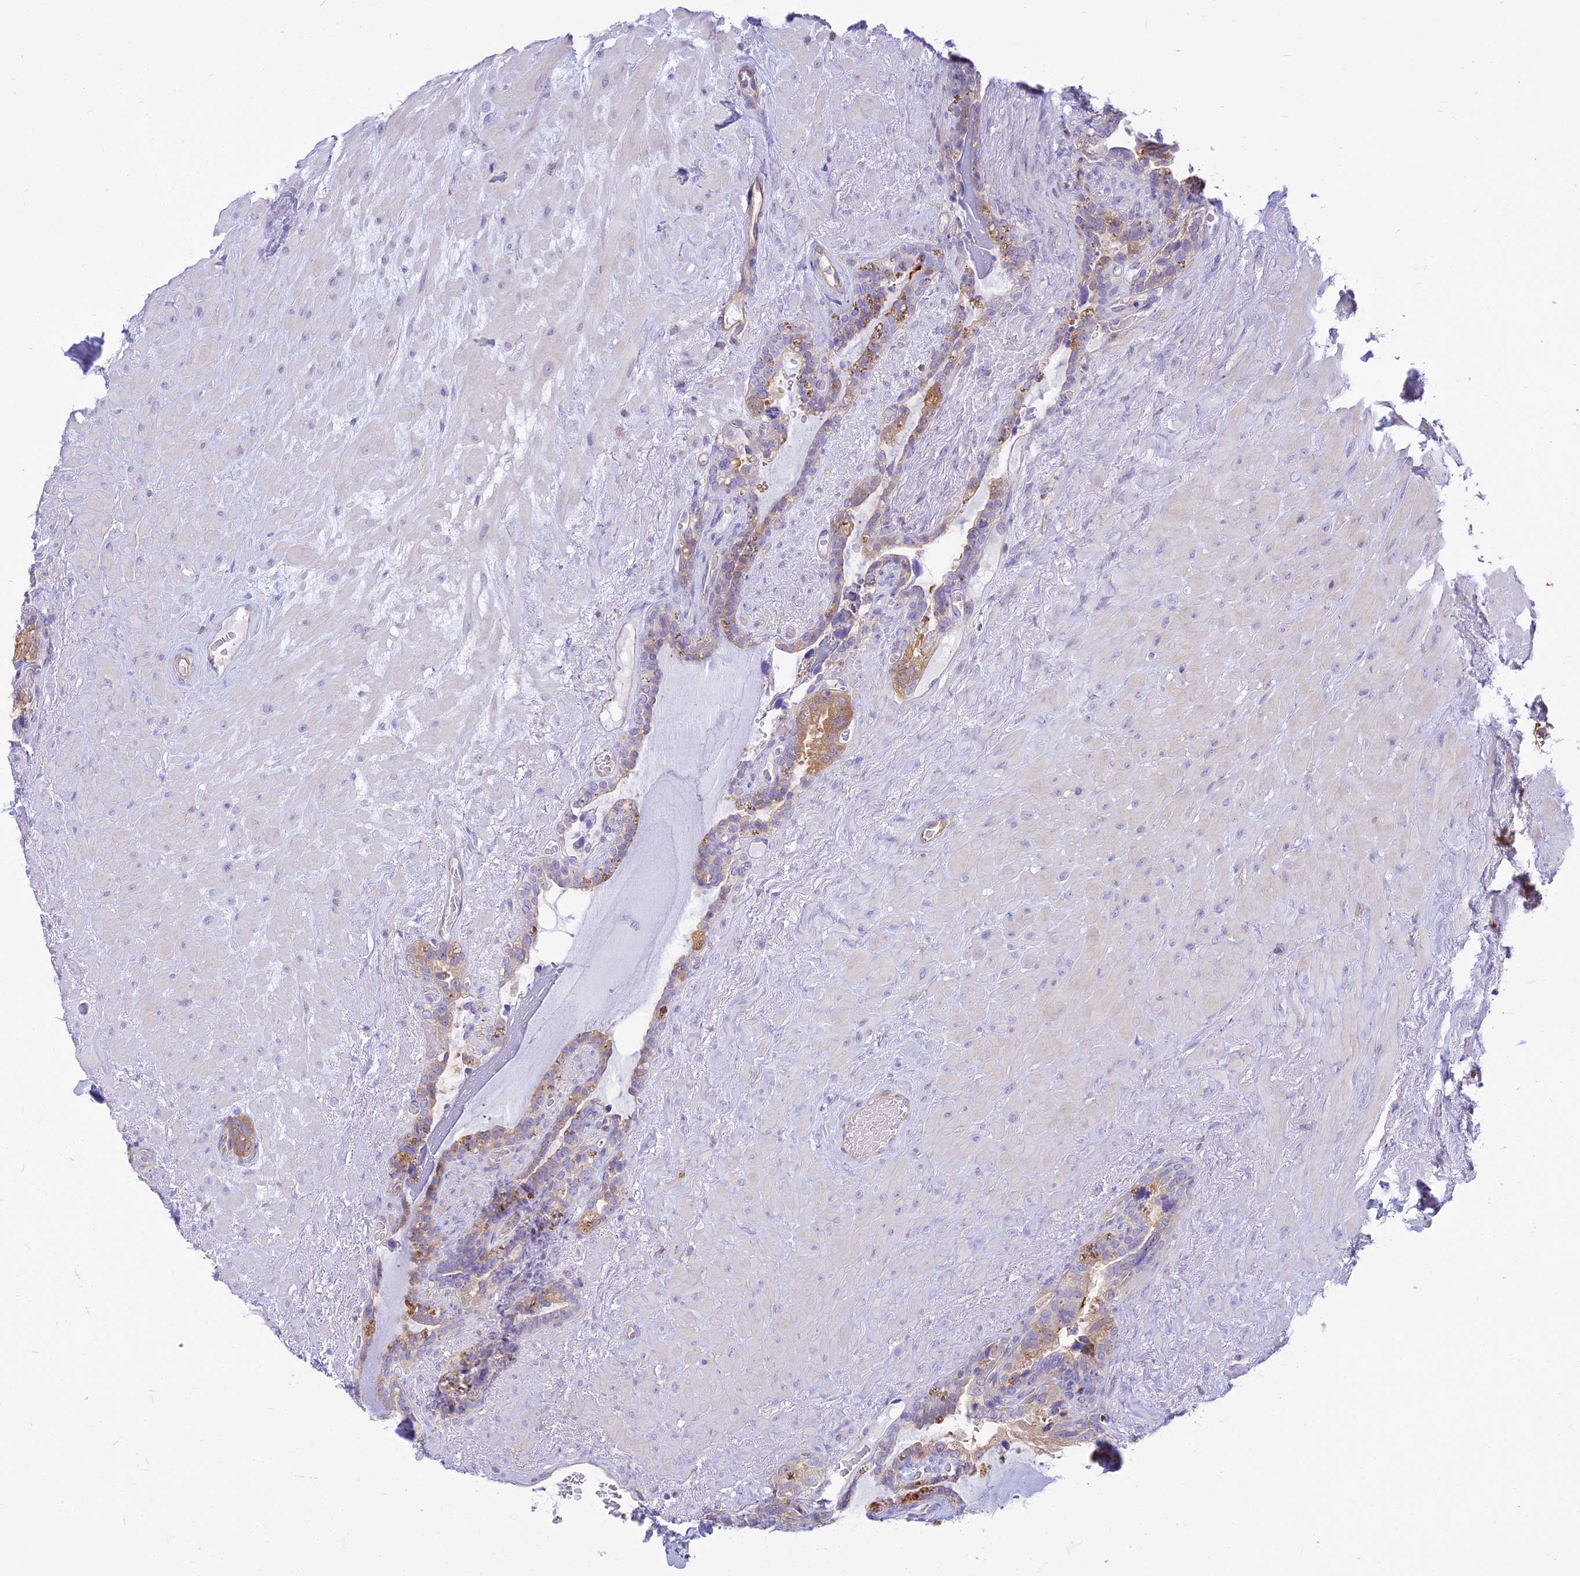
{"staining": {"intensity": "moderate", "quantity": "<25%", "location": "cytoplasmic/membranous"}, "tissue": "seminal vesicle", "cell_type": "Glandular cells", "image_type": "normal", "snomed": [{"axis": "morphology", "description": "Normal tissue, NOS"}, {"axis": "topography", "description": "Seminal veicle"}], "caption": "Glandular cells reveal low levels of moderate cytoplasmic/membranous expression in about <25% of cells in normal seminal vesicle.", "gene": "SMIM24", "patient": {"sex": "male", "age": 80}}